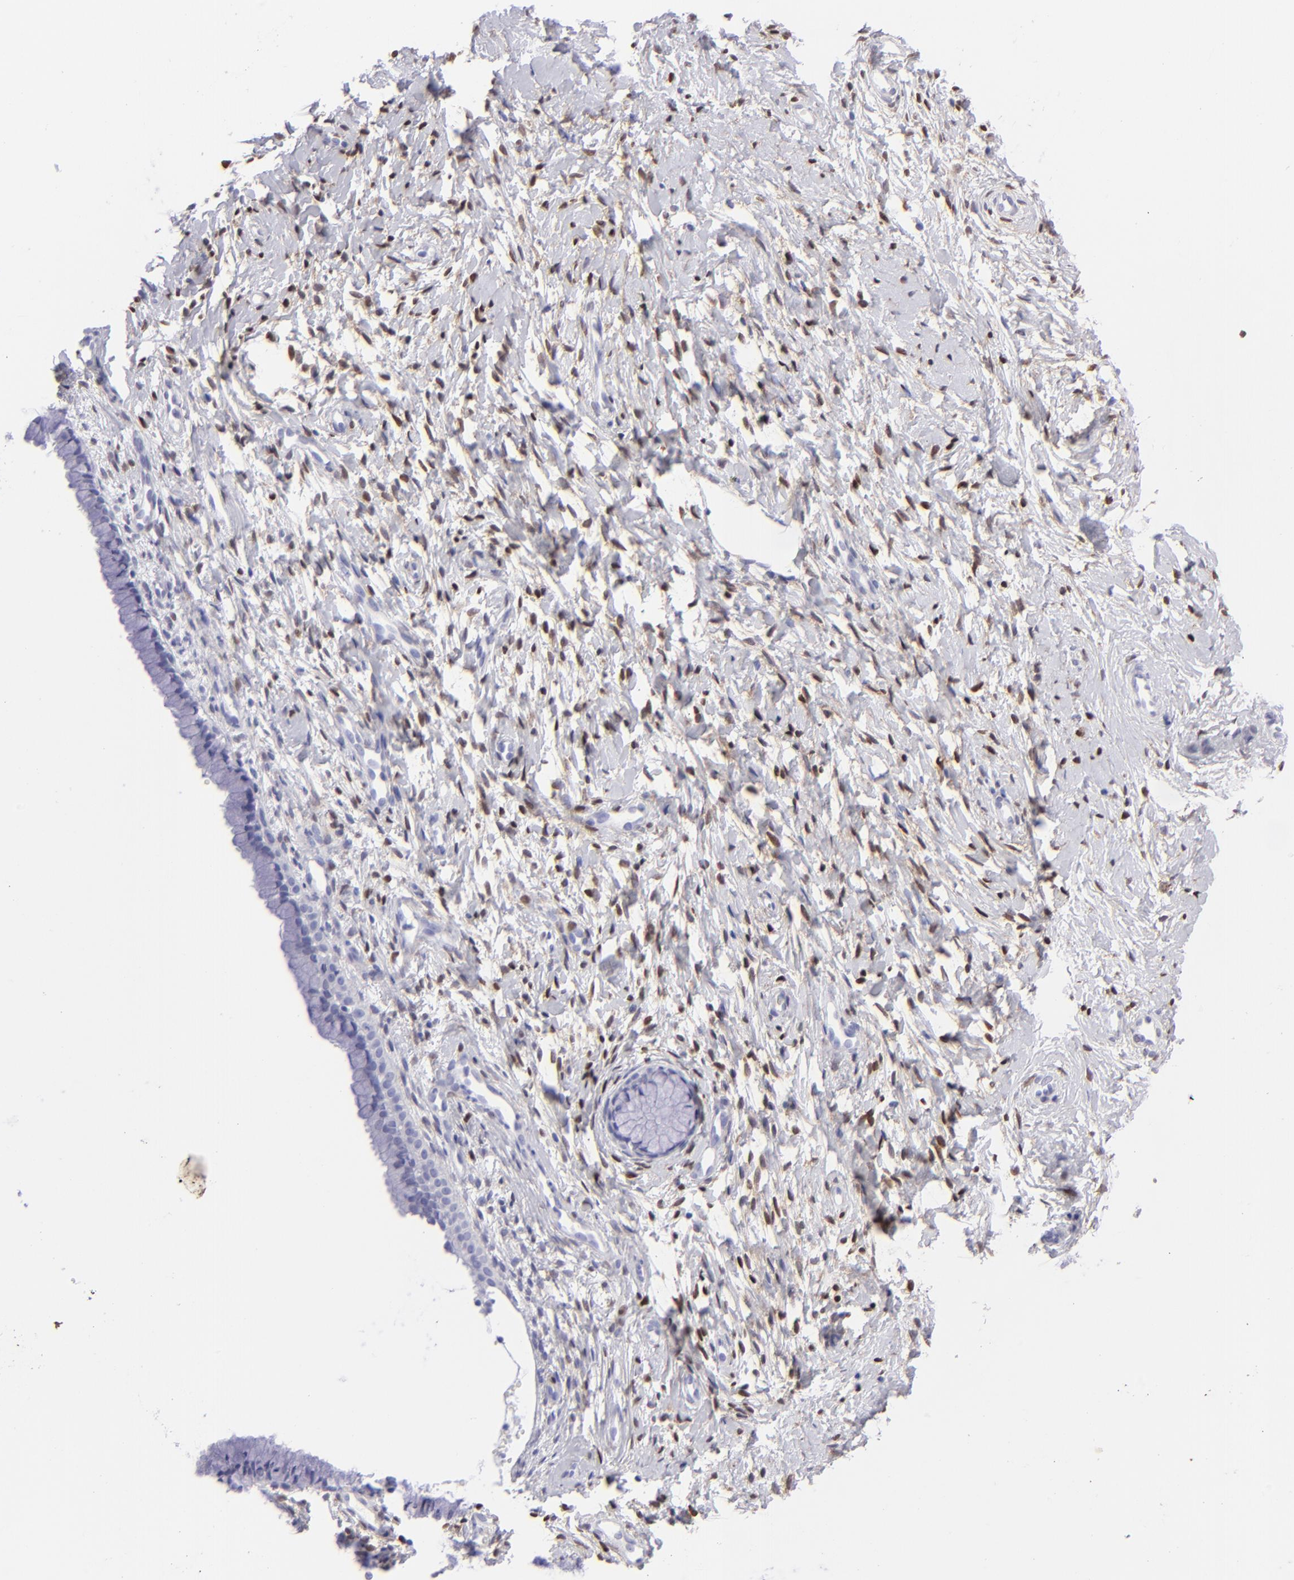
{"staining": {"intensity": "negative", "quantity": "none", "location": "none"}, "tissue": "cervix", "cell_type": "Glandular cells", "image_type": "normal", "snomed": [{"axis": "morphology", "description": "Normal tissue, NOS"}, {"axis": "topography", "description": "Cervix"}], "caption": "Glandular cells show no significant expression in unremarkable cervix.", "gene": "MITF", "patient": {"sex": "female", "age": 46}}